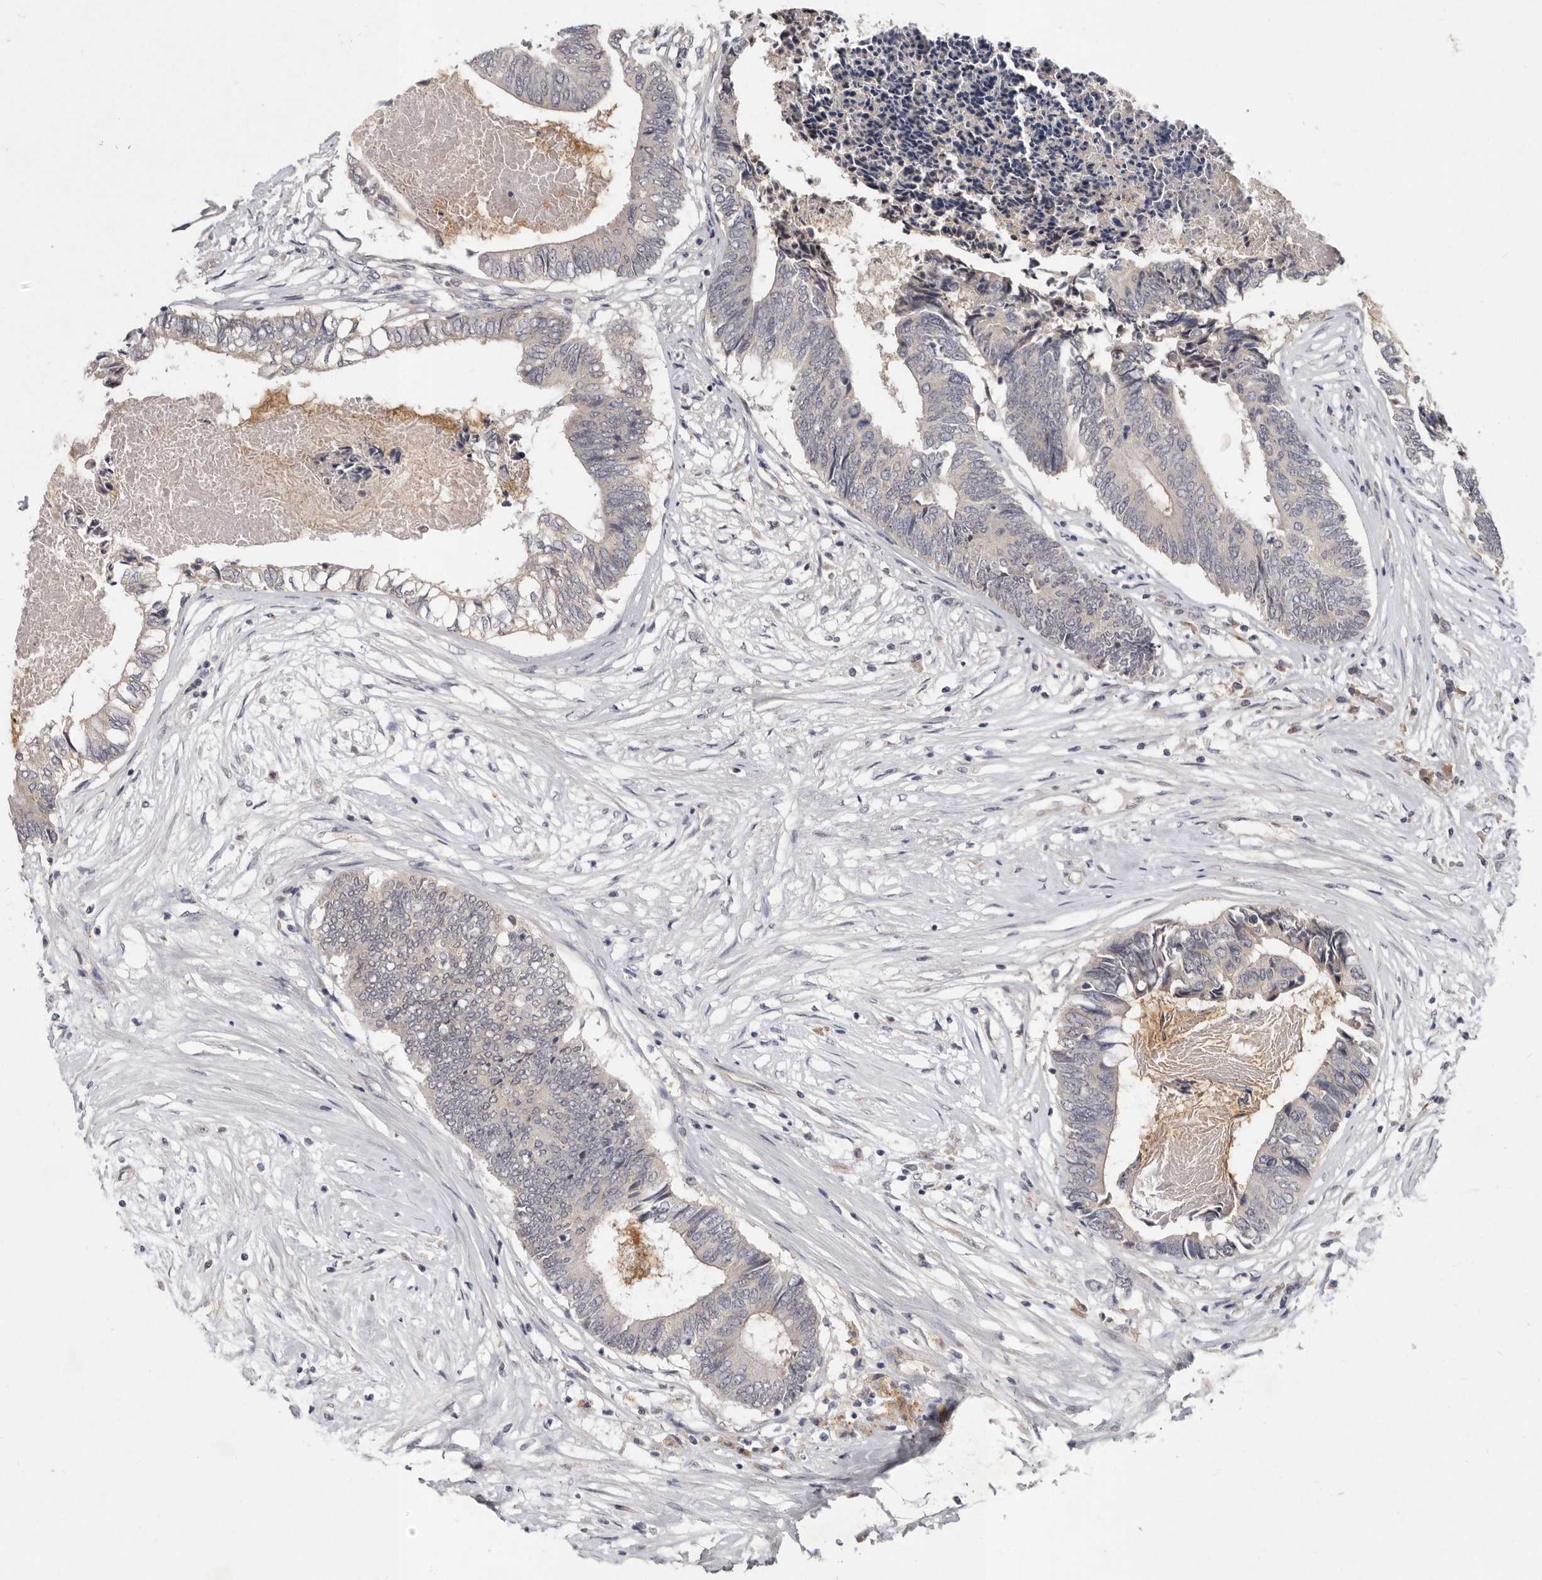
{"staining": {"intensity": "negative", "quantity": "none", "location": "none"}, "tissue": "colorectal cancer", "cell_type": "Tumor cells", "image_type": "cancer", "snomed": [{"axis": "morphology", "description": "Adenocarcinoma, NOS"}, {"axis": "topography", "description": "Rectum"}], "caption": "Adenocarcinoma (colorectal) was stained to show a protein in brown. There is no significant expression in tumor cells.", "gene": "SLC22A1", "patient": {"sex": "male", "age": 63}}